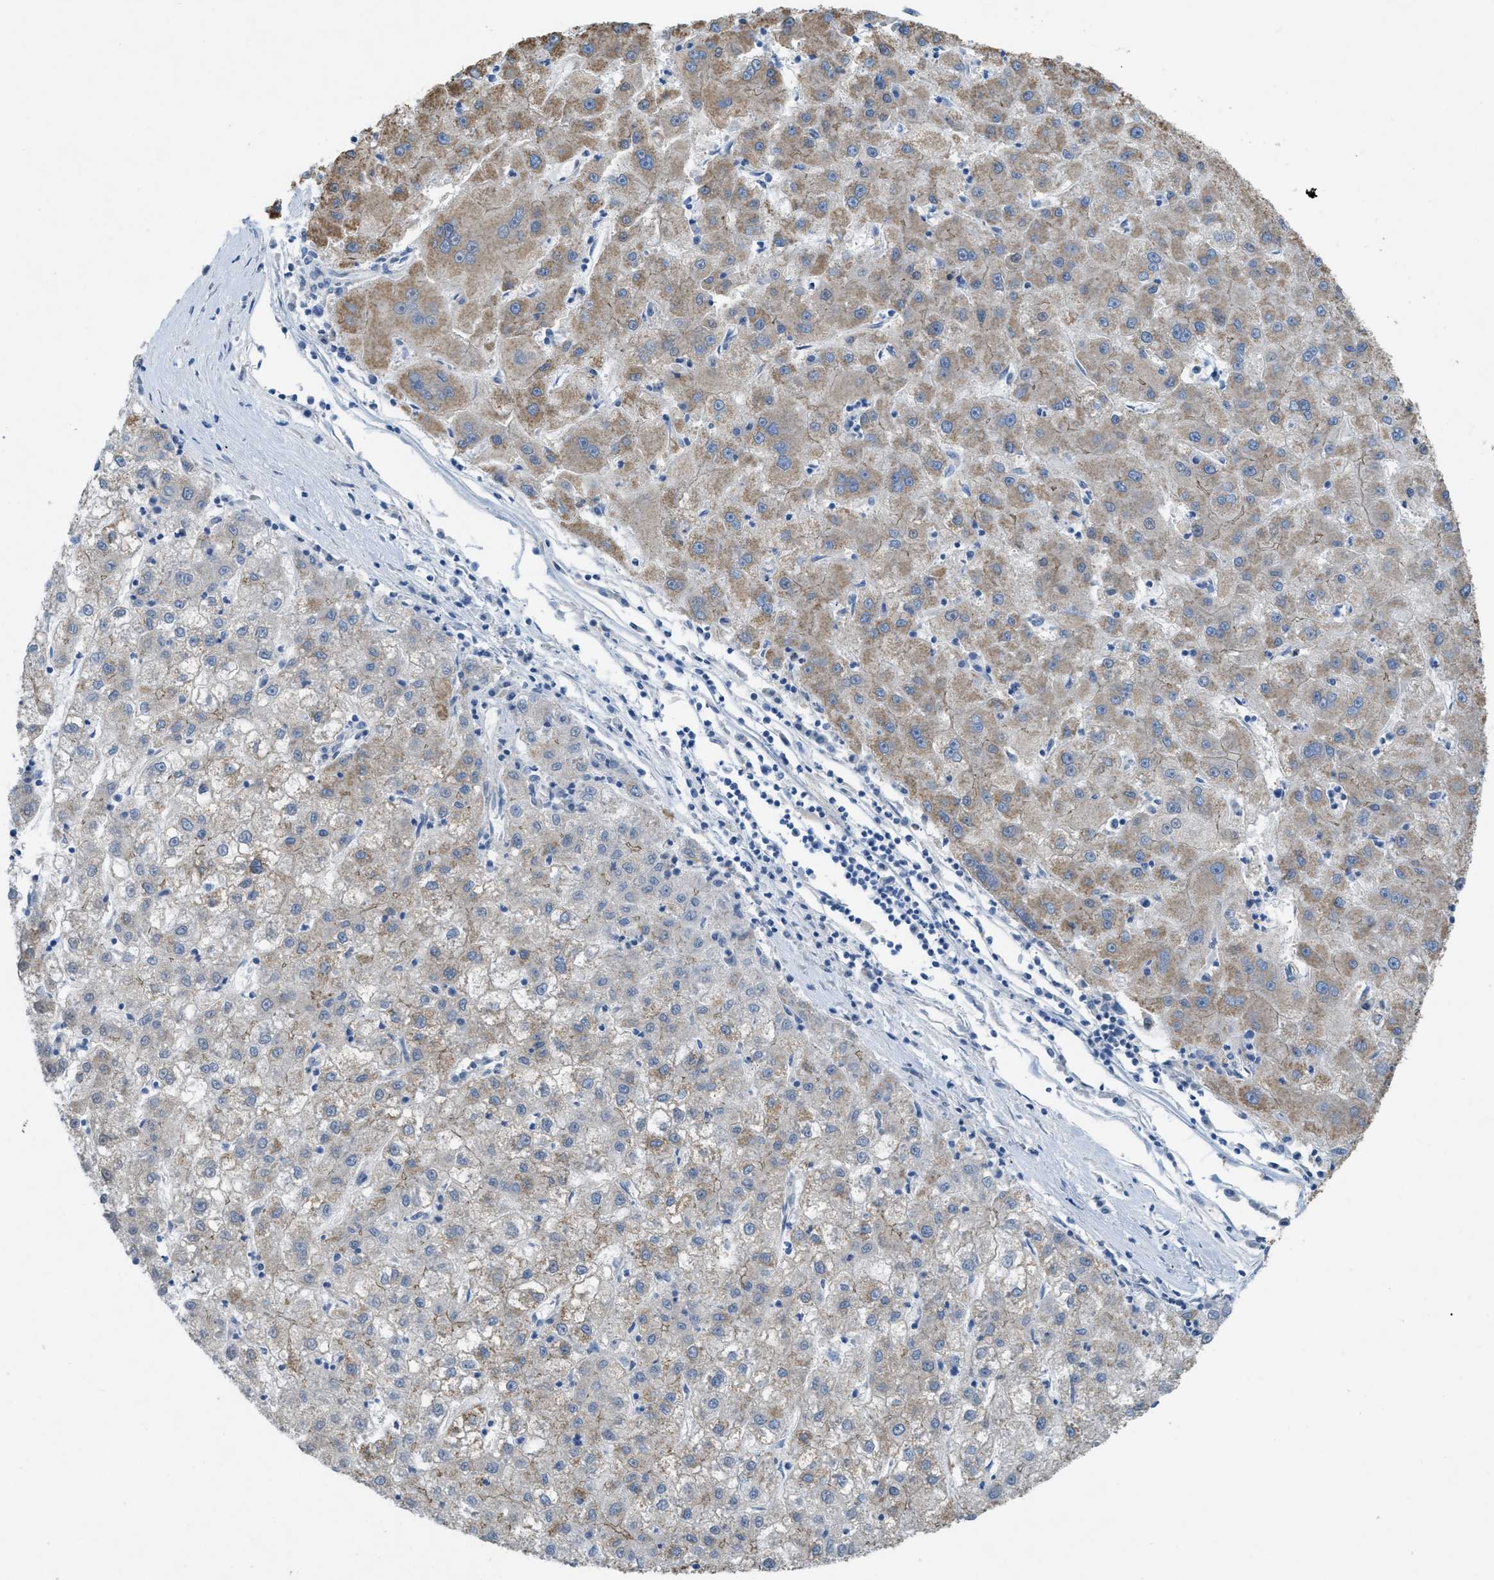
{"staining": {"intensity": "moderate", "quantity": "25%-75%", "location": "cytoplasmic/membranous"}, "tissue": "liver cancer", "cell_type": "Tumor cells", "image_type": "cancer", "snomed": [{"axis": "morphology", "description": "Carcinoma, Hepatocellular, NOS"}, {"axis": "topography", "description": "Liver"}], "caption": "An image of human hepatocellular carcinoma (liver) stained for a protein exhibits moderate cytoplasmic/membranous brown staining in tumor cells.", "gene": "CRB3", "patient": {"sex": "male", "age": 72}}